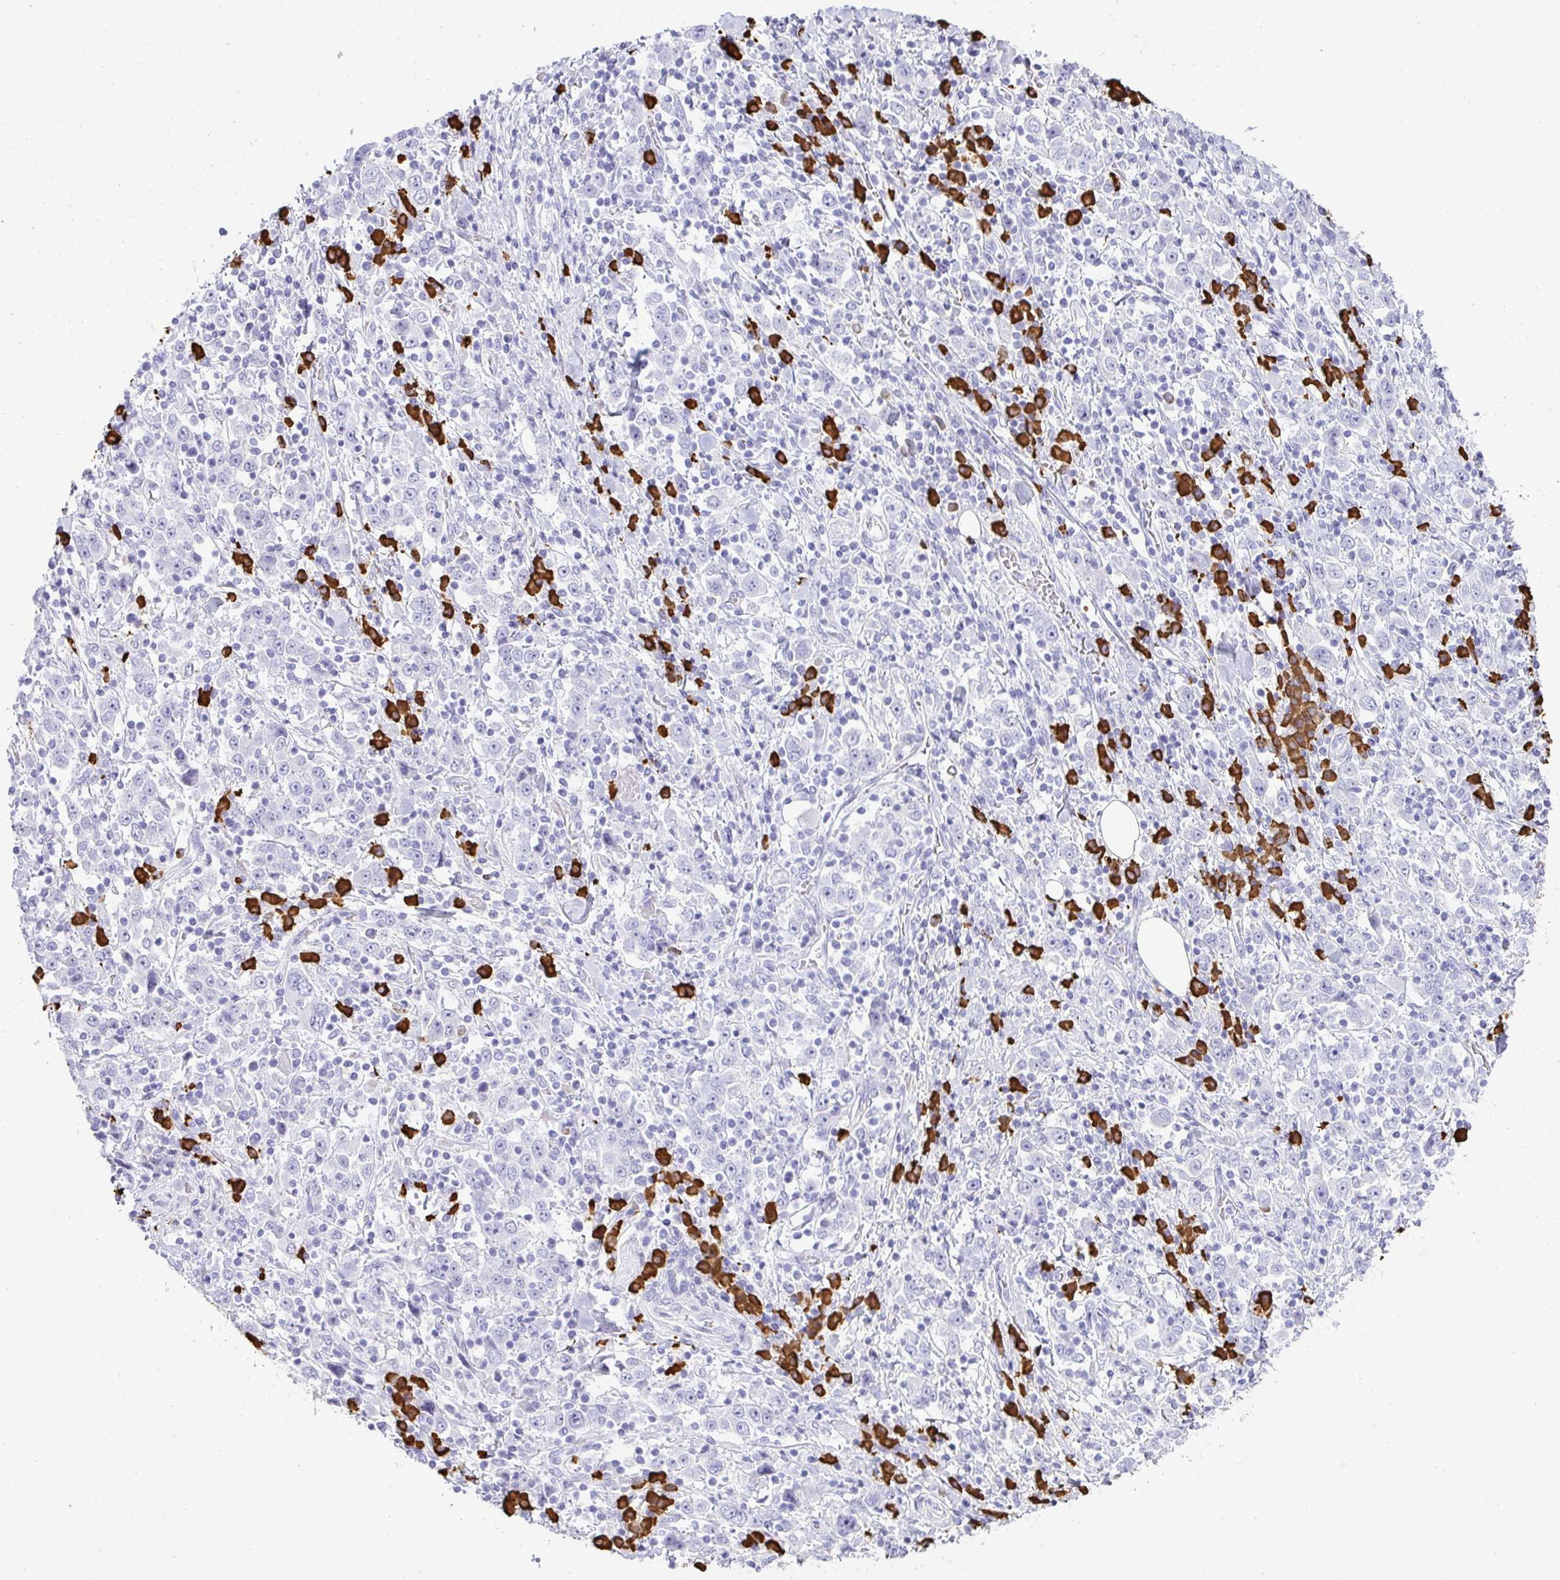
{"staining": {"intensity": "negative", "quantity": "none", "location": "none"}, "tissue": "stomach cancer", "cell_type": "Tumor cells", "image_type": "cancer", "snomed": [{"axis": "morphology", "description": "Normal tissue, NOS"}, {"axis": "morphology", "description": "Adenocarcinoma, NOS"}, {"axis": "topography", "description": "Stomach, upper"}, {"axis": "topography", "description": "Stomach"}], "caption": "High power microscopy micrograph of an immunohistochemistry (IHC) photomicrograph of stomach cancer, revealing no significant expression in tumor cells.", "gene": "CDADC1", "patient": {"sex": "male", "age": 59}}